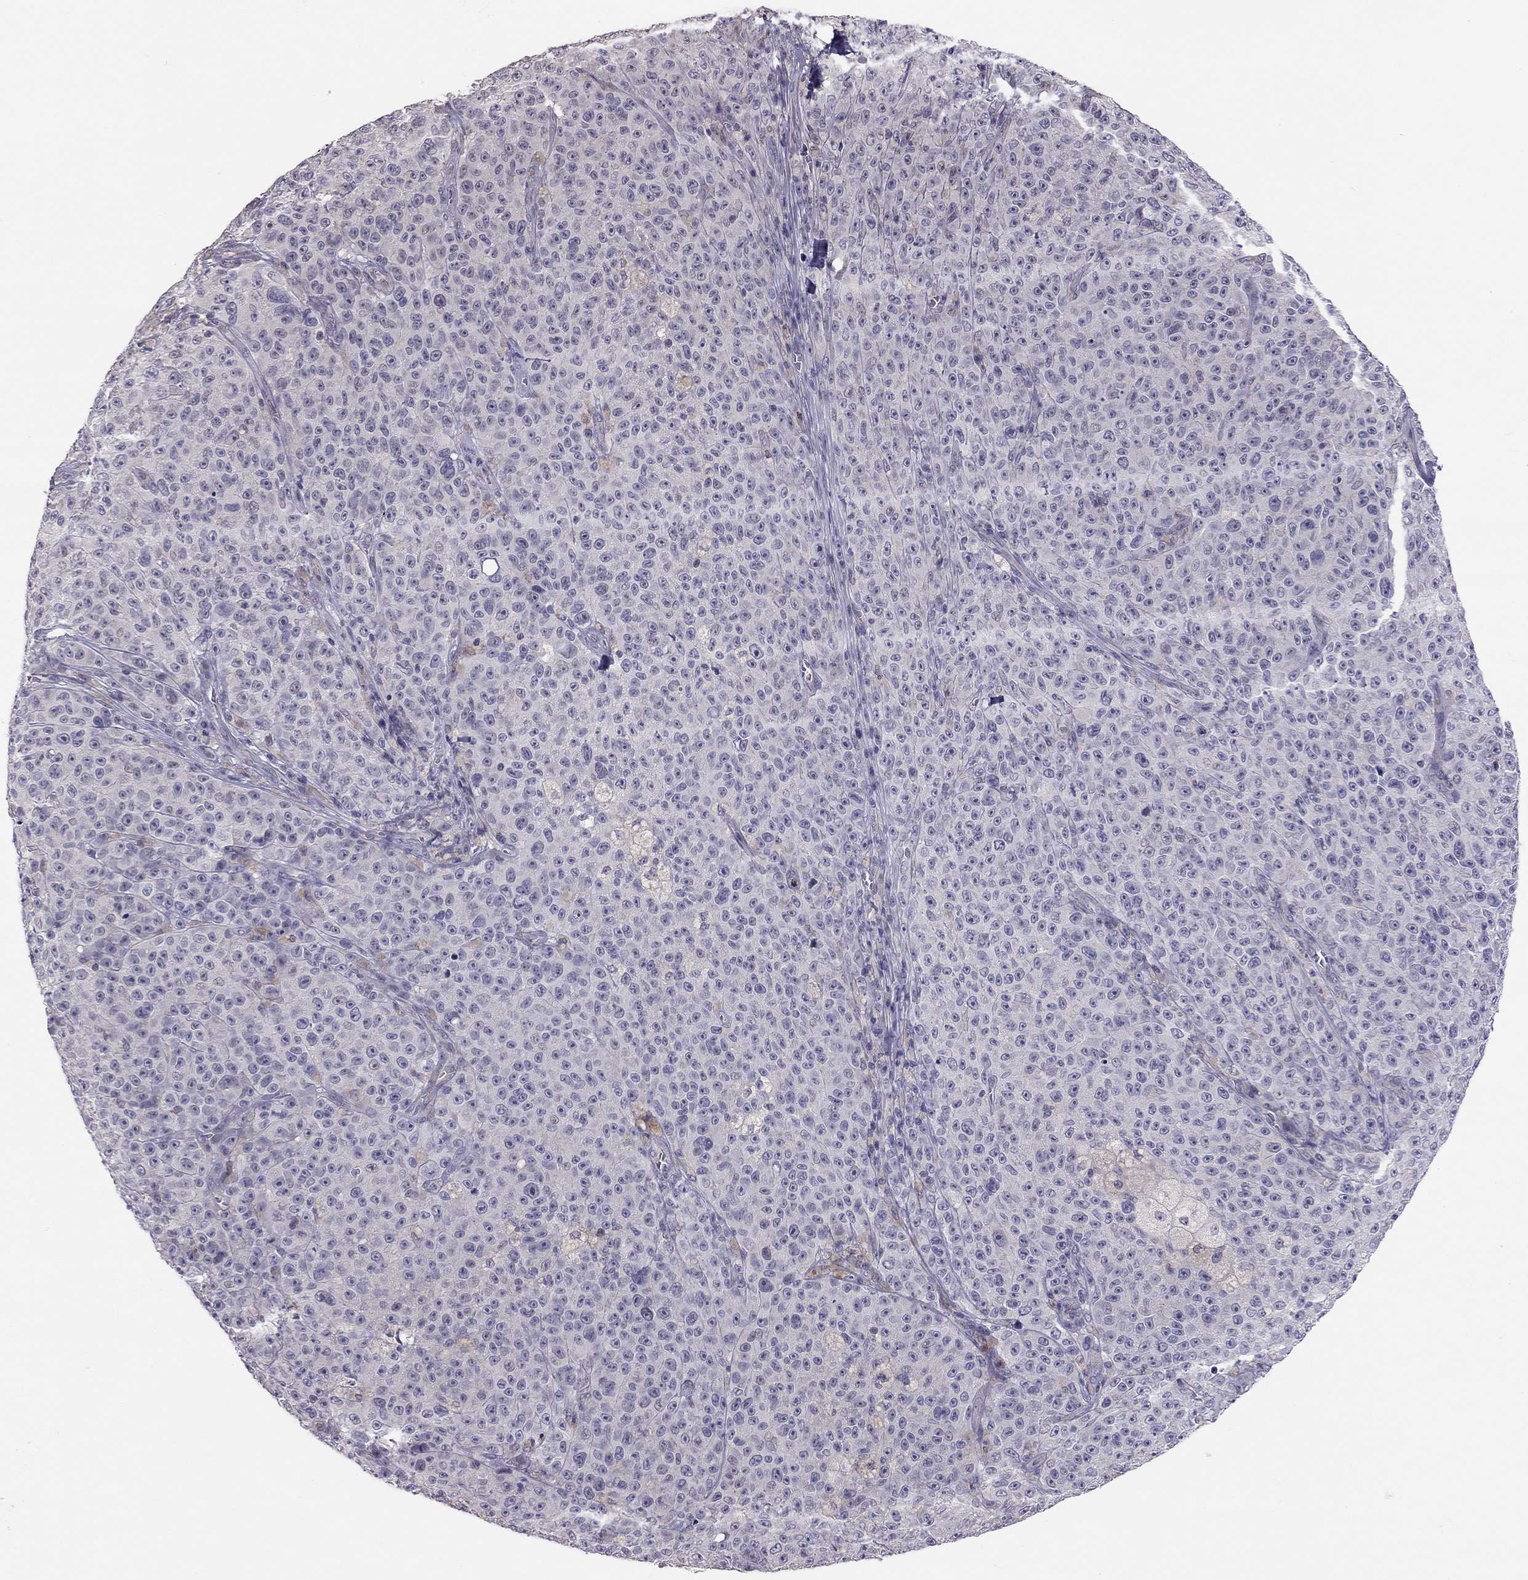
{"staining": {"intensity": "negative", "quantity": "none", "location": "none"}, "tissue": "melanoma", "cell_type": "Tumor cells", "image_type": "cancer", "snomed": [{"axis": "morphology", "description": "Malignant melanoma, NOS"}, {"axis": "topography", "description": "Skin"}], "caption": "A high-resolution micrograph shows immunohistochemistry staining of malignant melanoma, which shows no significant positivity in tumor cells.", "gene": "HSF2BP", "patient": {"sex": "female", "age": 82}}